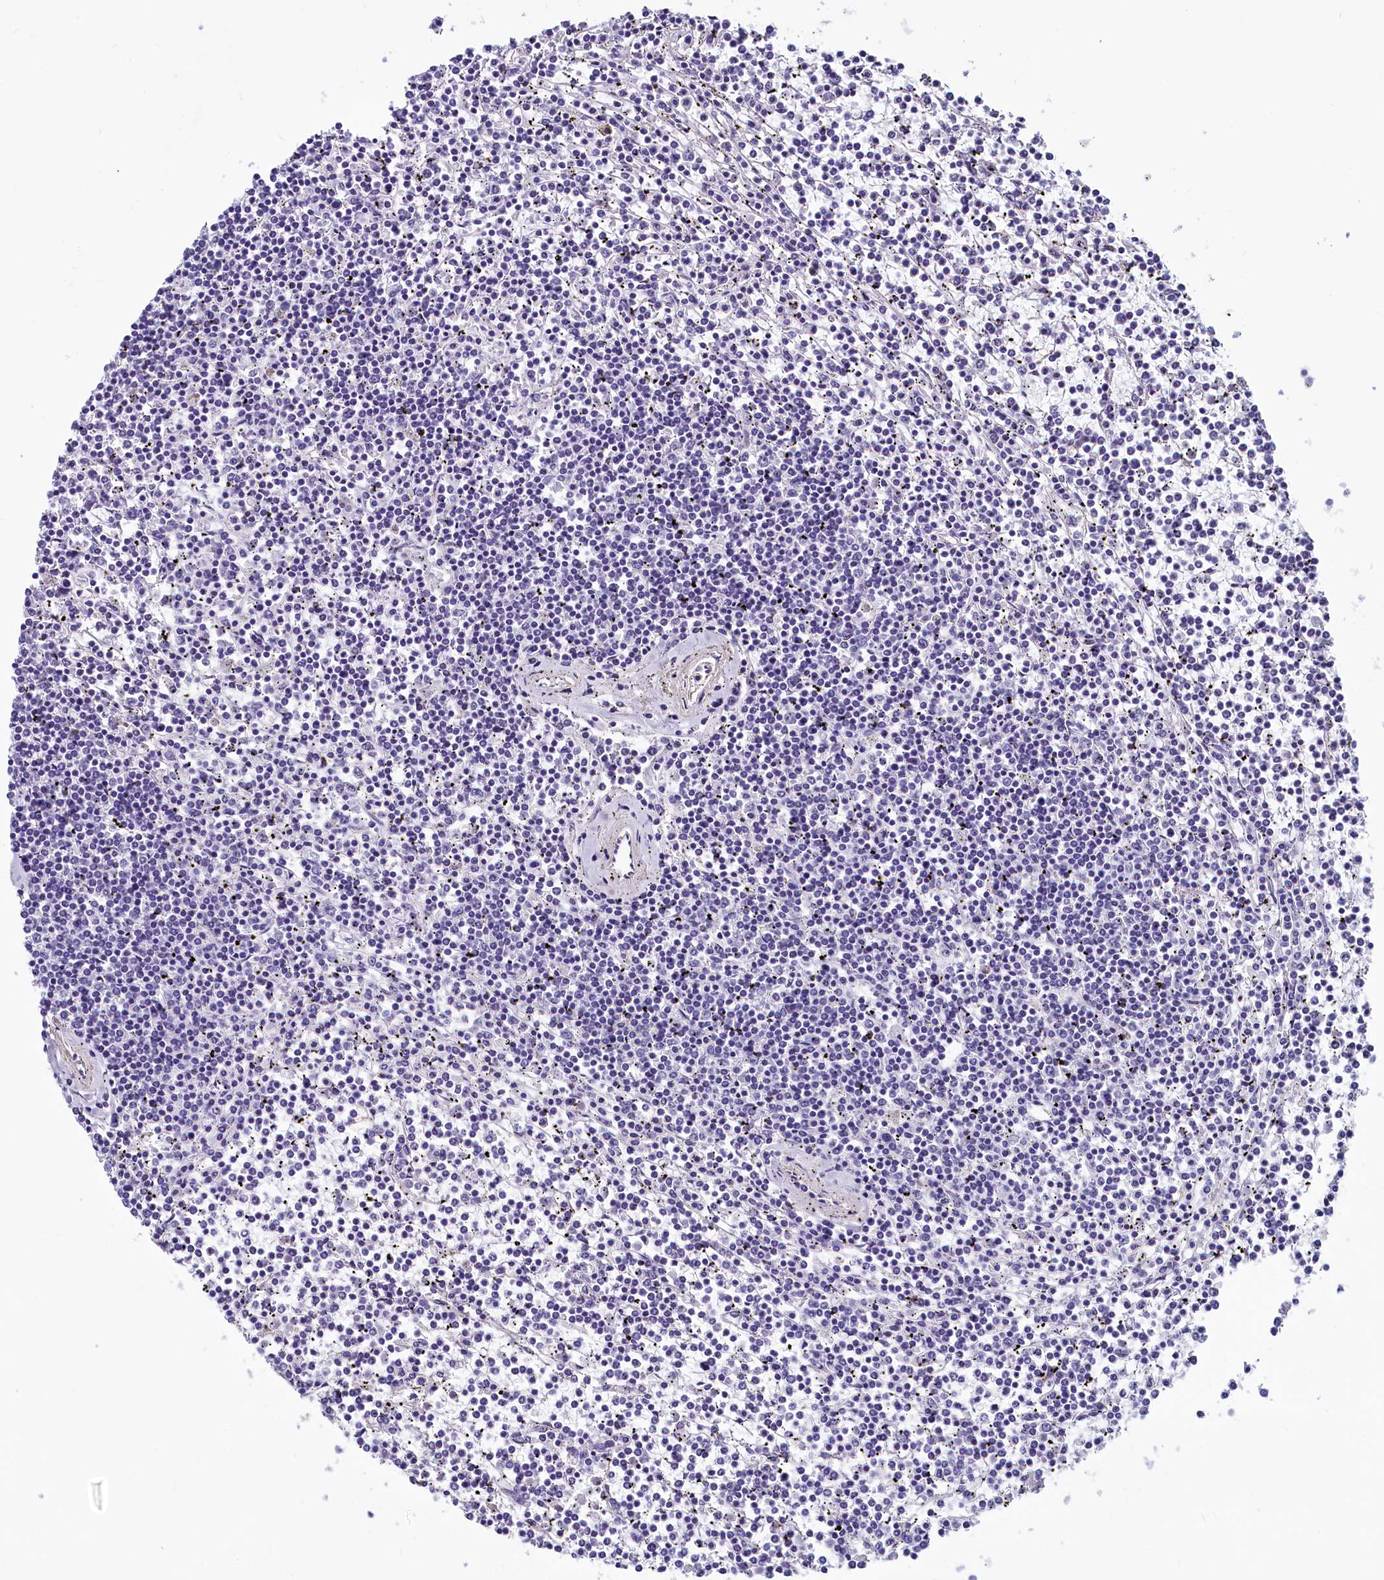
{"staining": {"intensity": "negative", "quantity": "none", "location": "none"}, "tissue": "lymphoma", "cell_type": "Tumor cells", "image_type": "cancer", "snomed": [{"axis": "morphology", "description": "Malignant lymphoma, non-Hodgkin's type, Low grade"}, {"axis": "topography", "description": "Spleen"}], "caption": "A high-resolution histopathology image shows immunohistochemistry staining of lymphoma, which reveals no significant expression in tumor cells.", "gene": "INSC", "patient": {"sex": "female", "age": 19}}